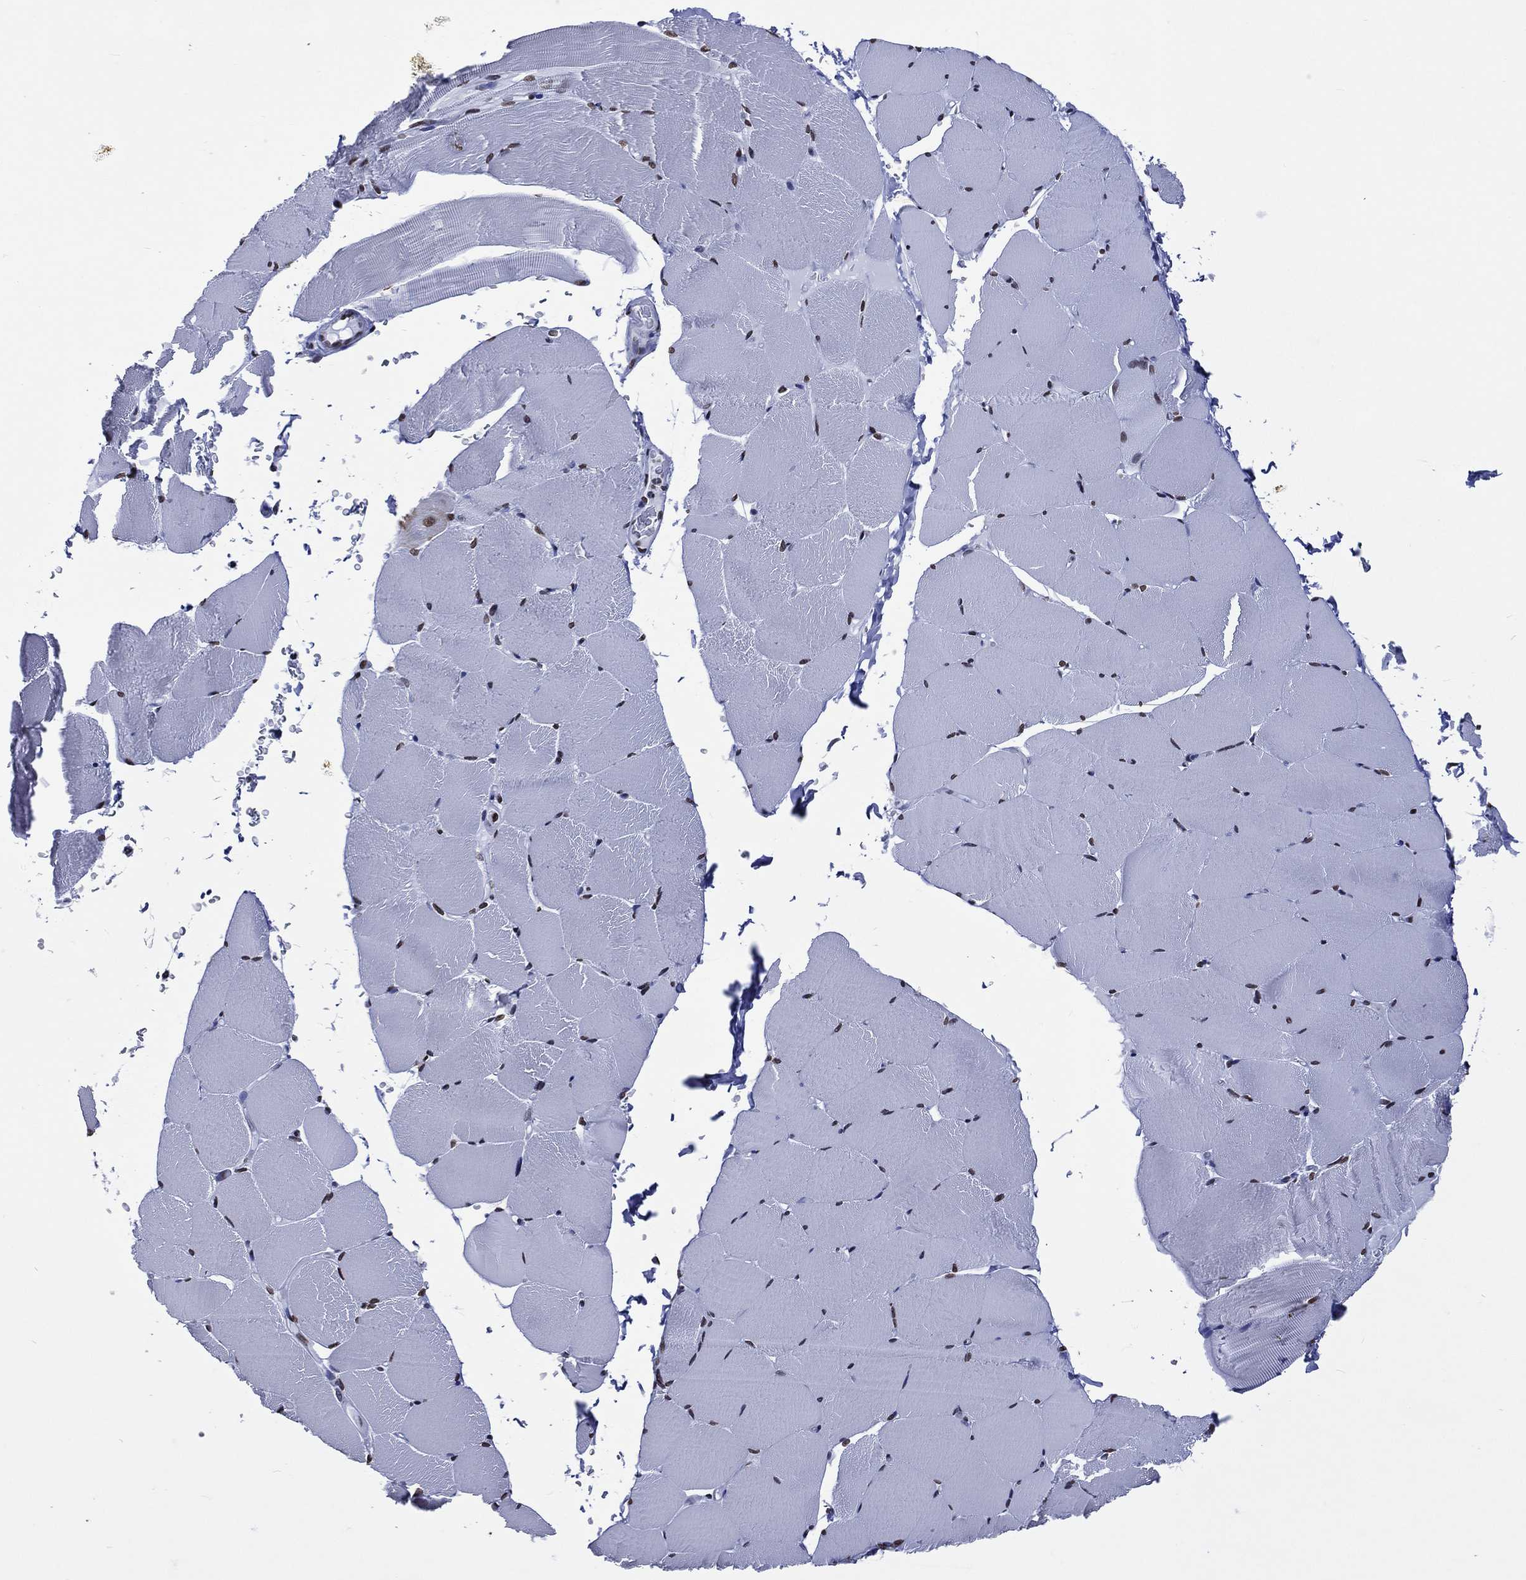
{"staining": {"intensity": "strong", "quantity": ">75%", "location": "nuclear"}, "tissue": "skeletal muscle", "cell_type": "Myocytes", "image_type": "normal", "snomed": [{"axis": "morphology", "description": "Normal tissue, NOS"}, {"axis": "topography", "description": "Skeletal muscle"}], "caption": "Immunohistochemical staining of benign human skeletal muscle demonstrates high levels of strong nuclear positivity in about >75% of myocytes.", "gene": "RETREG2", "patient": {"sex": "female", "age": 37}}